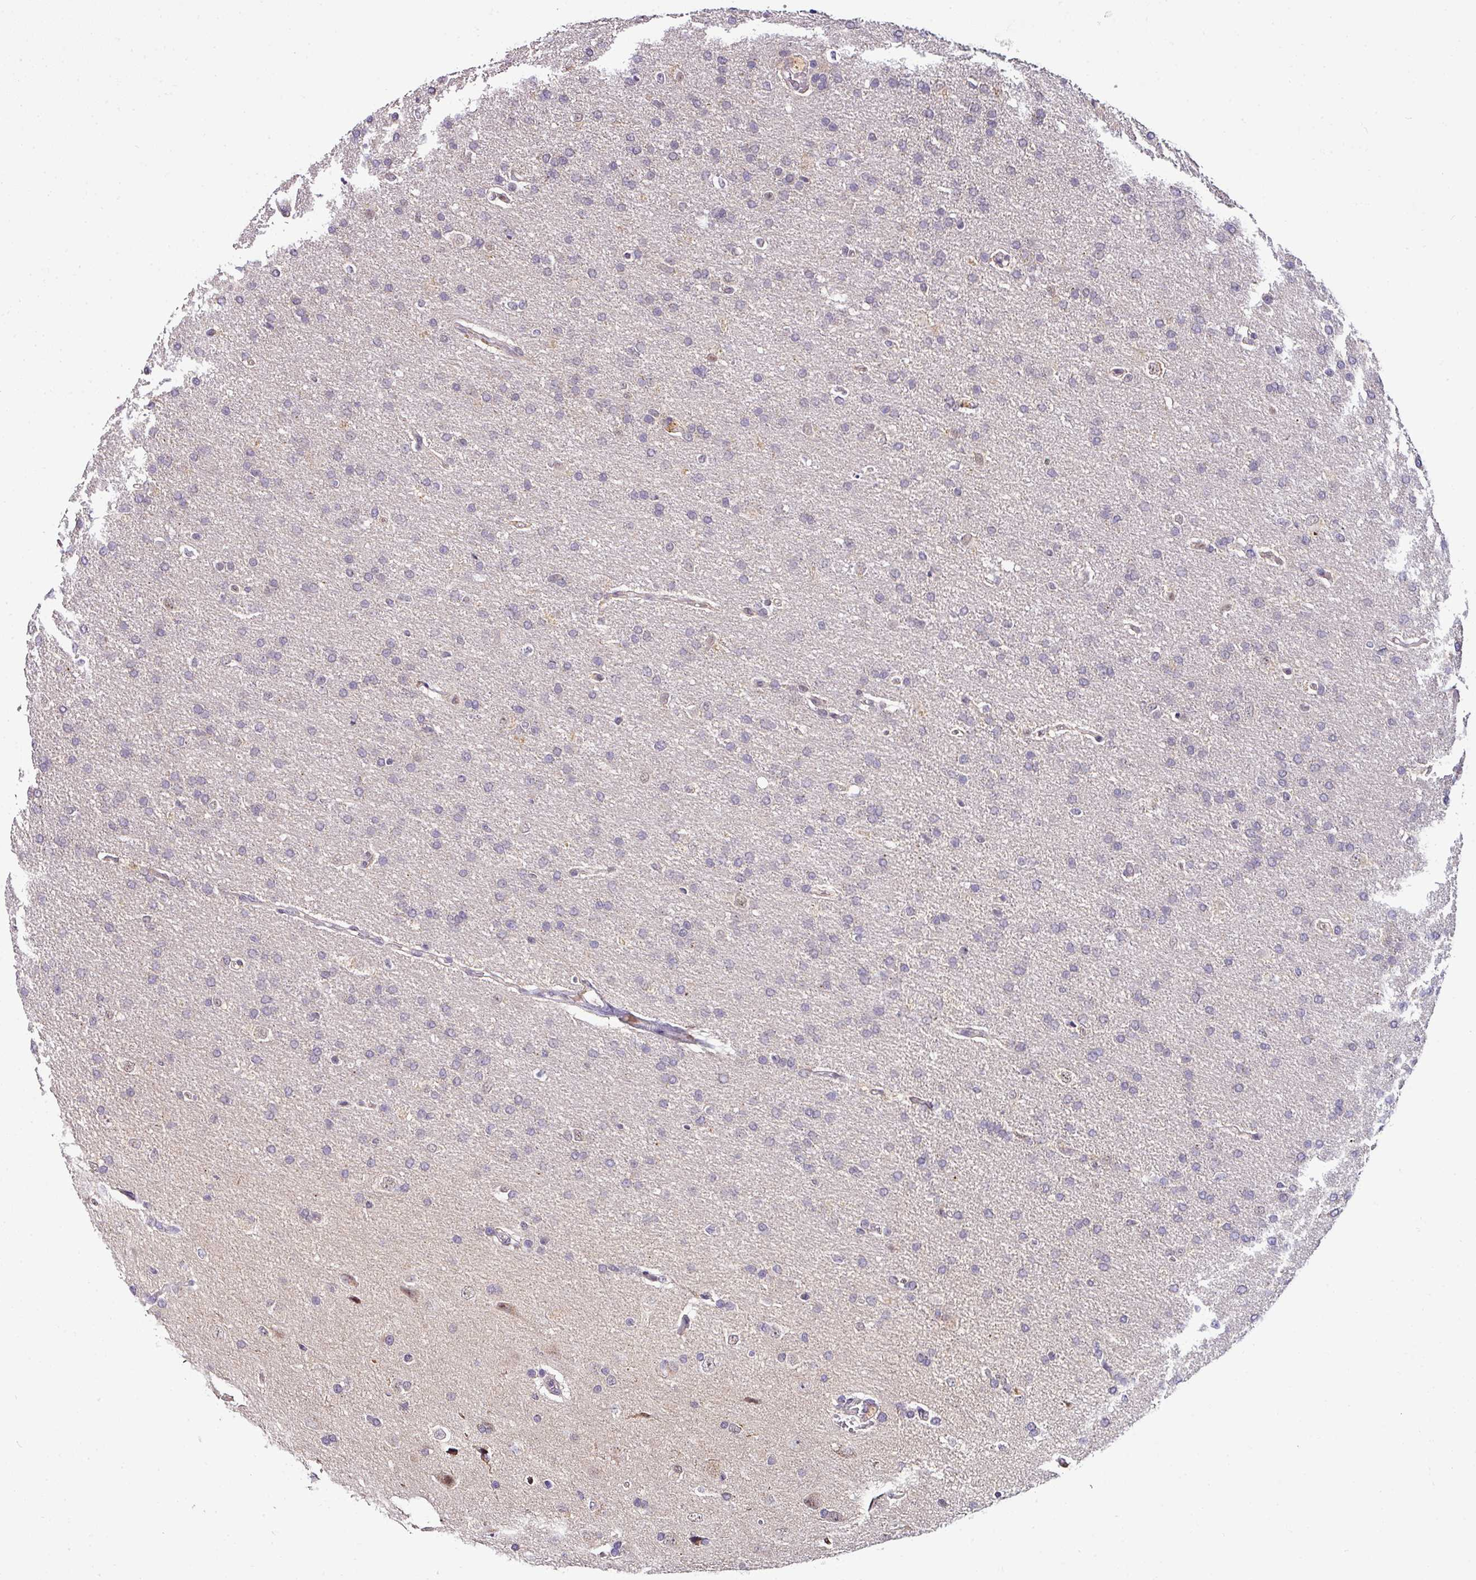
{"staining": {"intensity": "negative", "quantity": "none", "location": "none"}, "tissue": "glioma", "cell_type": "Tumor cells", "image_type": "cancer", "snomed": [{"axis": "morphology", "description": "Glioma, malignant, High grade"}, {"axis": "topography", "description": "Brain"}], "caption": "The image exhibits no significant positivity in tumor cells of glioma.", "gene": "NAPSA", "patient": {"sex": "male", "age": 72}}